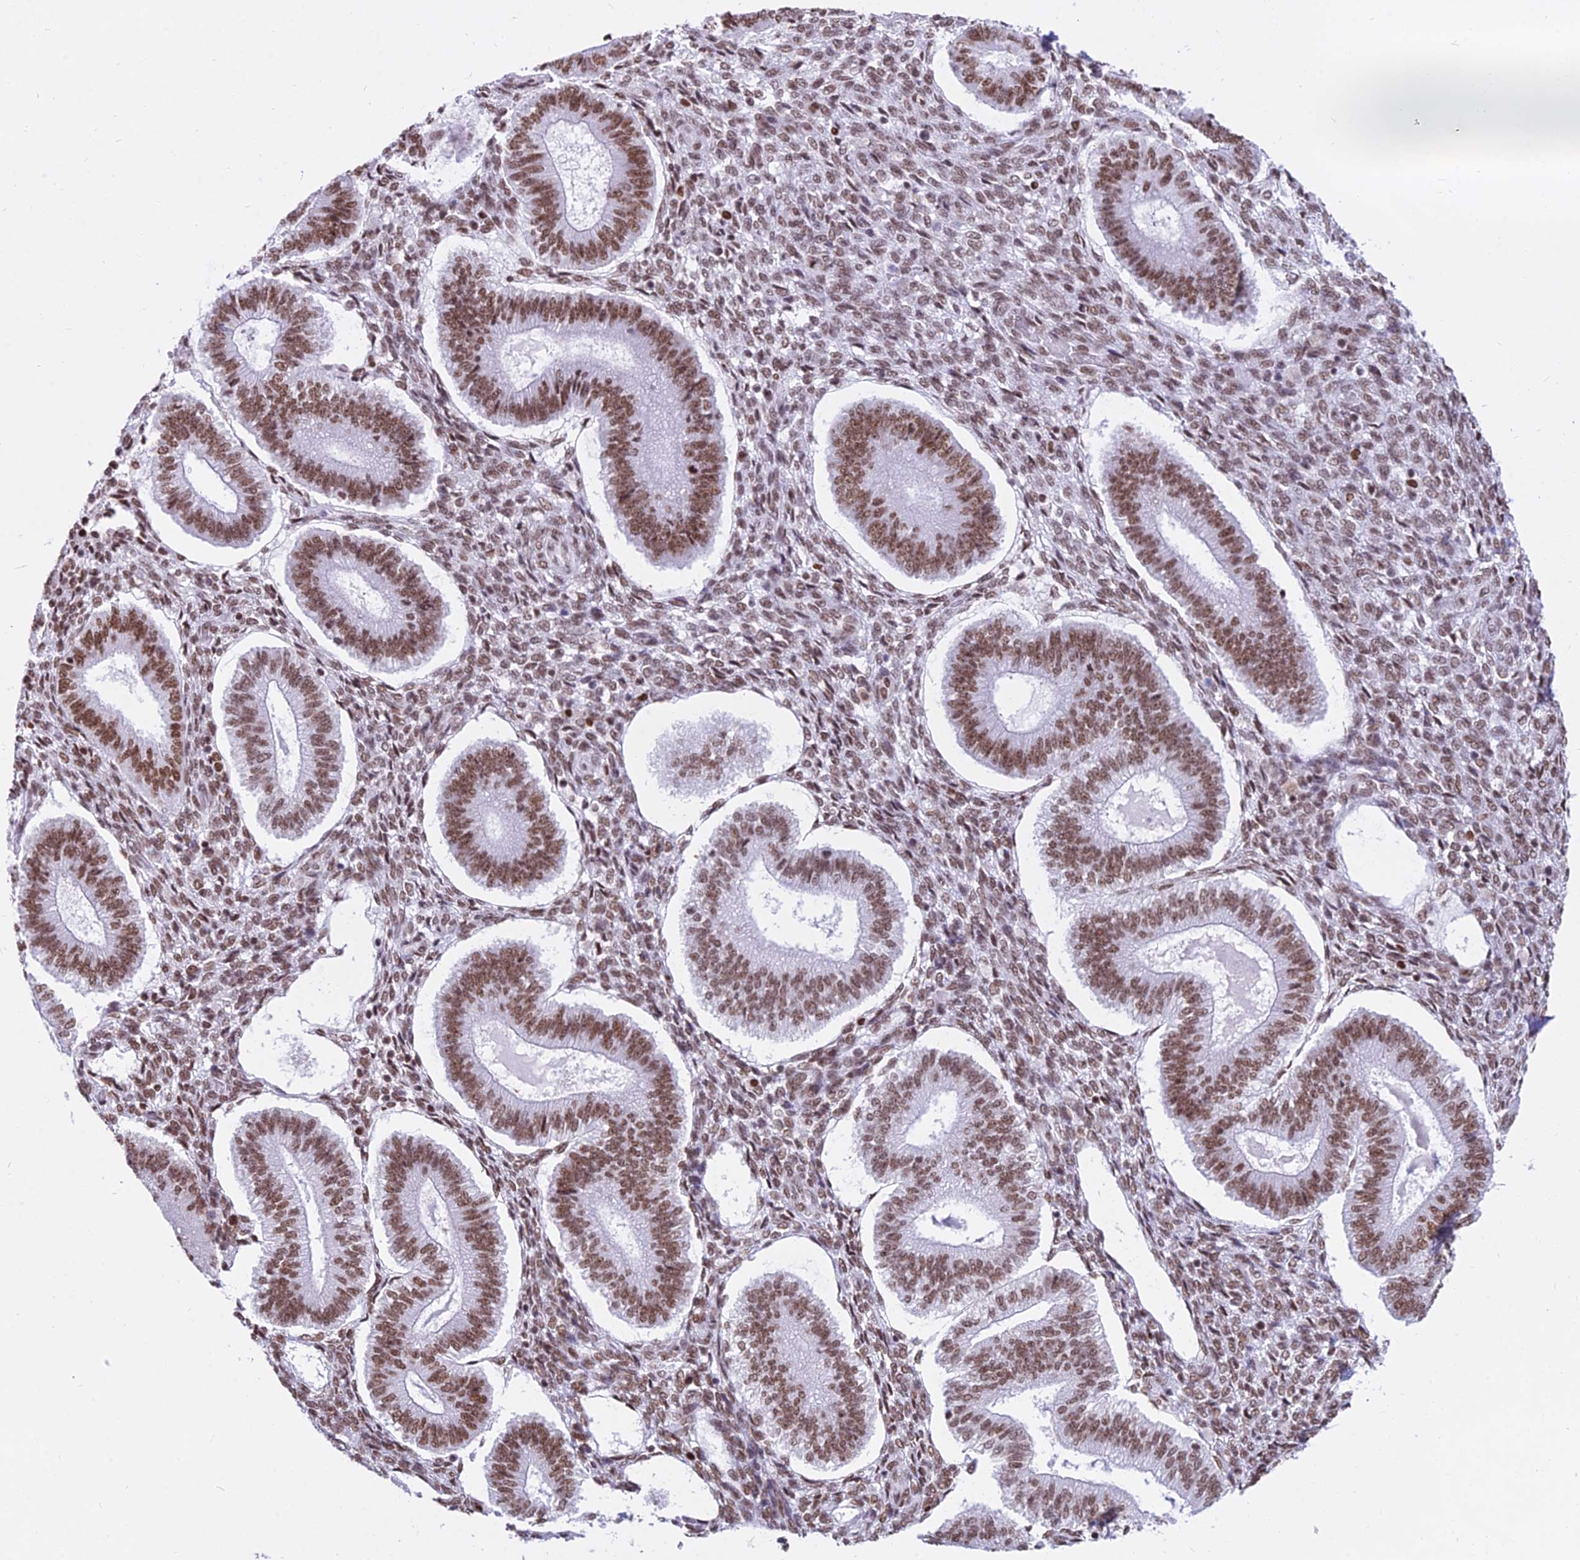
{"staining": {"intensity": "moderate", "quantity": ">75%", "location": "nuclear"}, "tissue": "endometrium", "cell_type": "Cells in endometrial stroma", "image_type": "normal", "snomed": [{"axis": "morphology", "description": "Normal tissue, NOS"}, {"axis": "topography", "description": "Endometrium"}], "caption": "Brown immunohistochemical staining in benign human endometrium shows moderate nuclear expression in approximately >75% of cells in endometrial stroma.", "gene": "PARP1", "patient": {"sex": "female", "age": 25}}